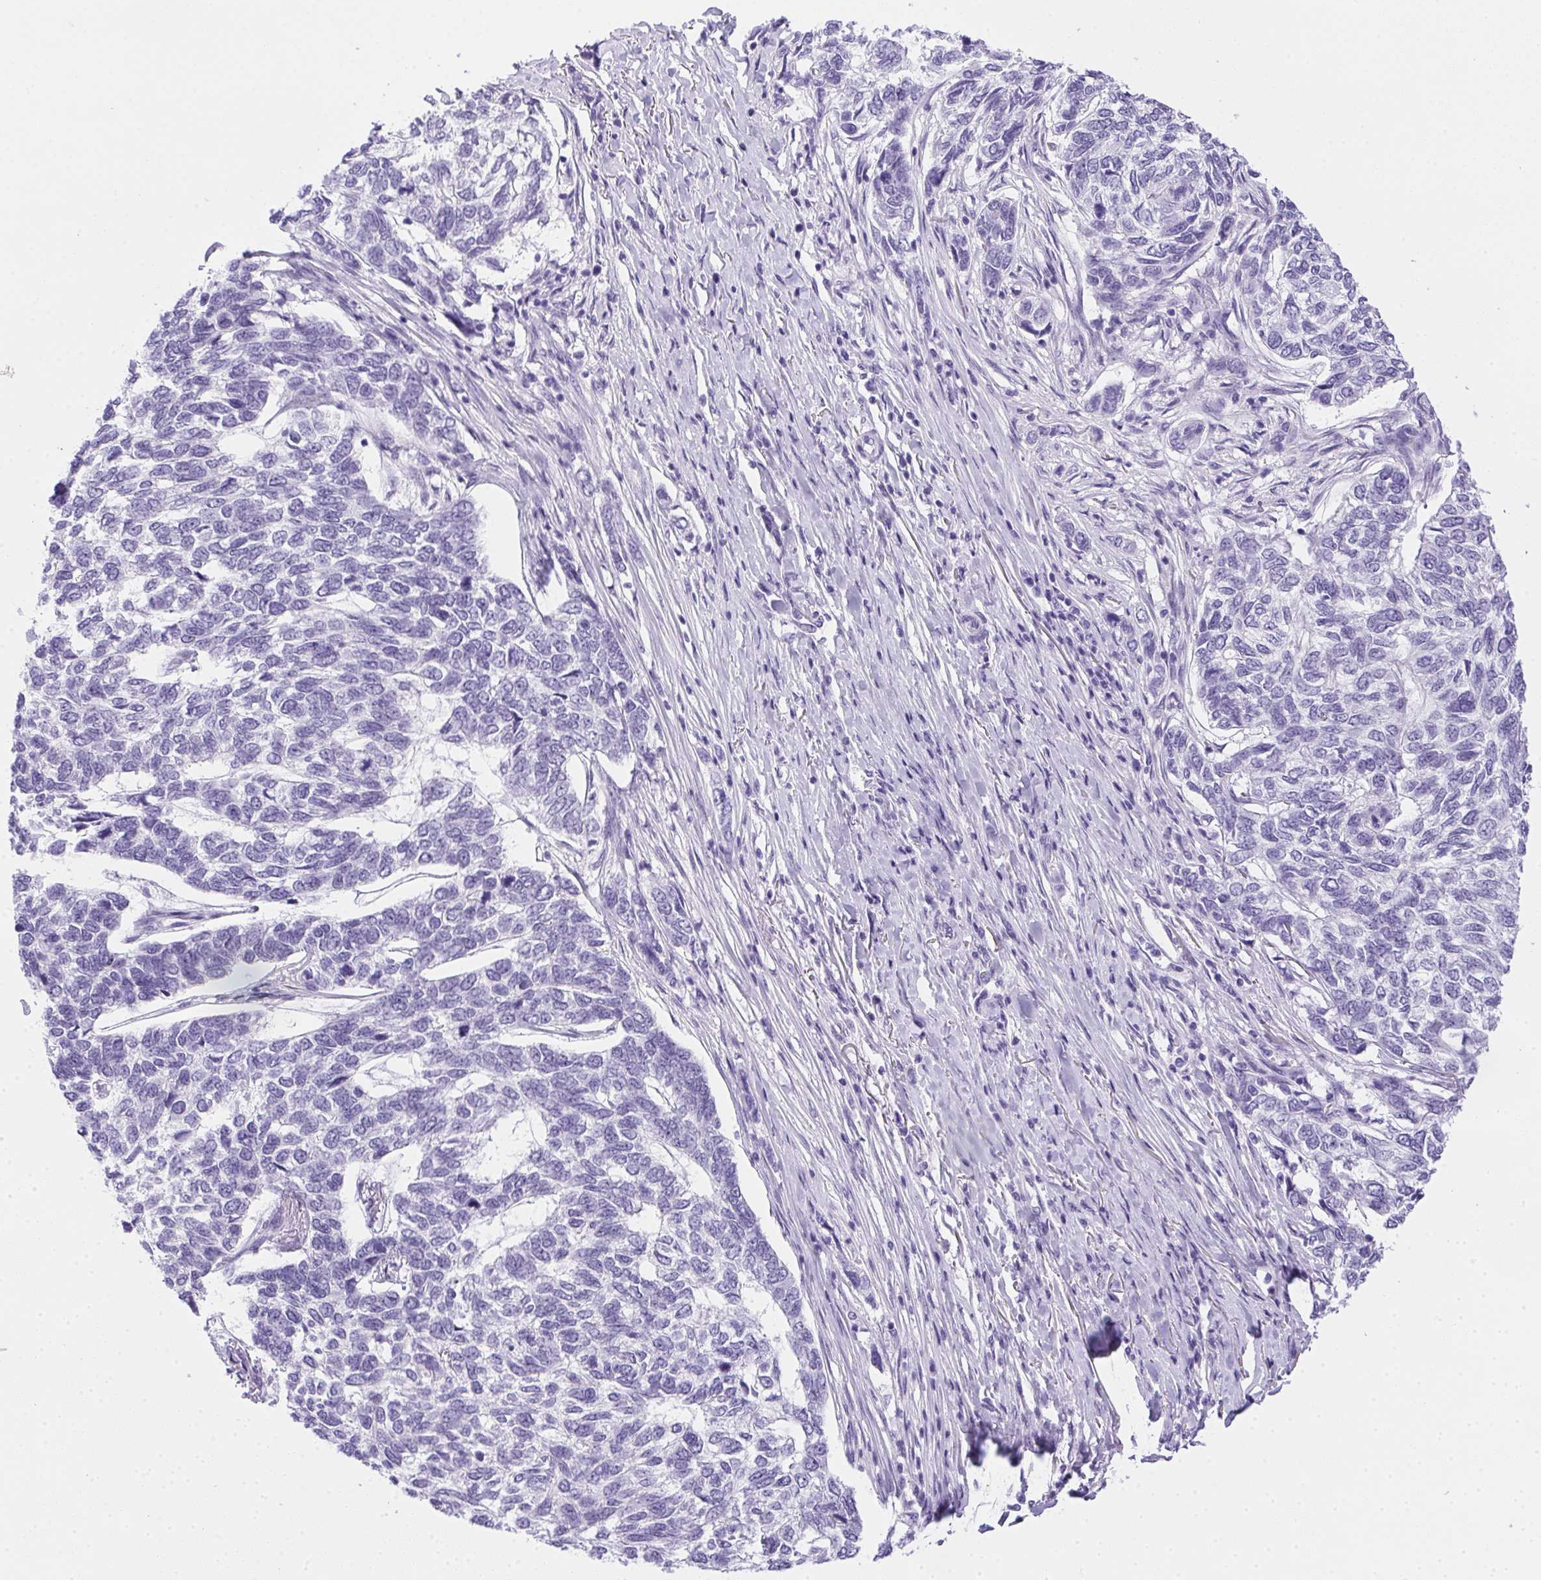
{"staining": {"intensity": "negative", "quantity": "none", "location": "none"}, "tissue": "skin cancer", "cell_type": "Tumor cells", "image_type": "cancer", "snomed": [{"axis": "morphology", "description": "Basal cell carcinoma"}, {"axis": "topography", "description": "Skin"}], "caption": "The IHC image has no significant expression in tumor cells of skin cancer (basal cell carcinoma) tissue.", "gene": "SPACA5B", "patient": {"sex": "female", "age": 65}}